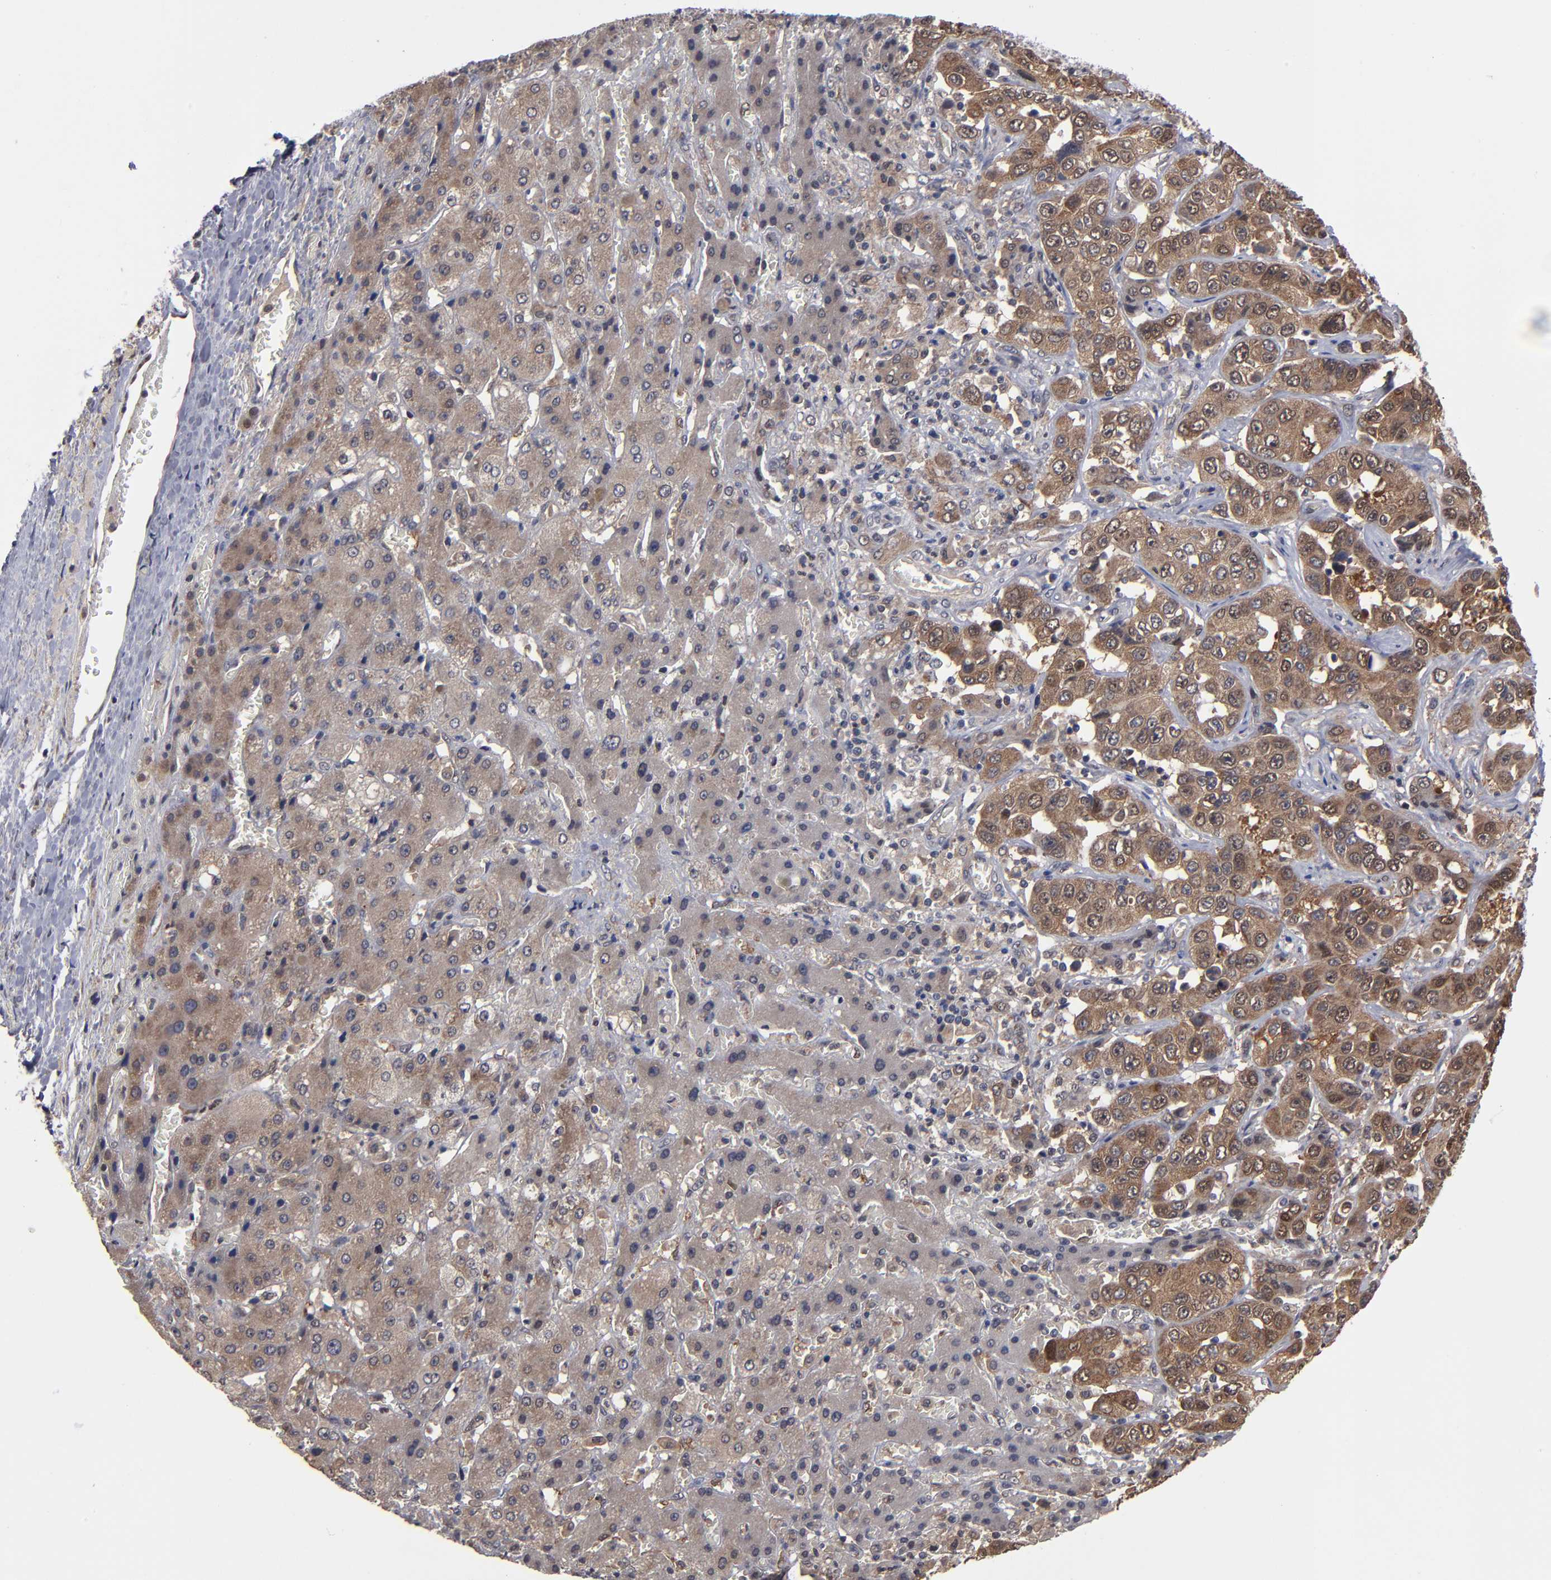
{"staining": {"intensity": "strong", "quantity": ">75%", "location": "cytoplasmic/membranous"}, "tissue": "liver cancer", "cell_type": "Tumor cells", "image_type": "cancer", "snomed": [{"axis": "morphology", "description": "Cholangiocarcinoma"}, {"axis": "topography", "description": "Liver"}], "caption": "Brown immunohistochemical staining in cholangiocarcinoma (liver) reveals strong cytoplasmic/membranous staining in approximately >75% of tumor cells.", "gene": "ALG13", "patient": {"sex": "female", "age": 52}}